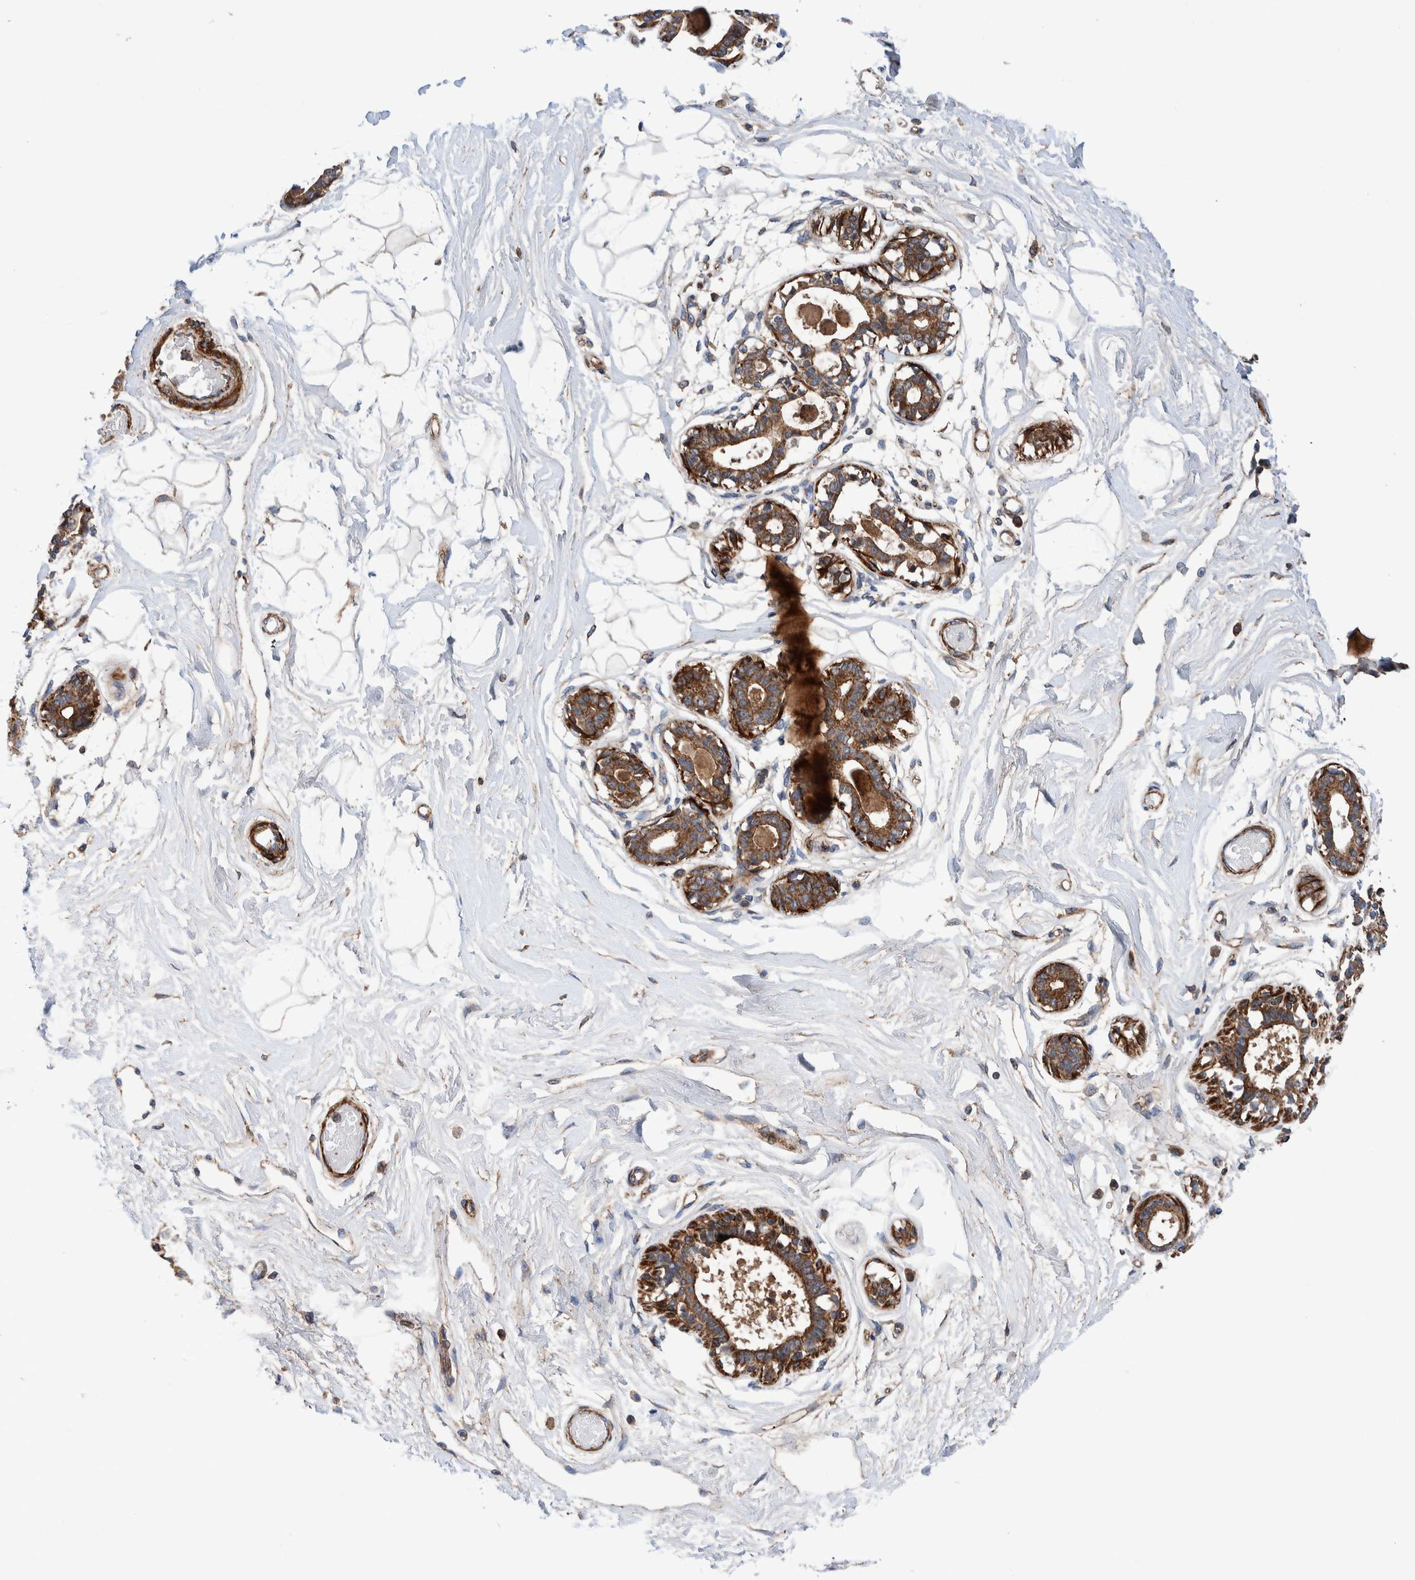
{"staining": {"intensity": "weak", "quantity": "25%-75%", "location": "cytoplasmic/membranous"}, "tissue": "breast", "cell_type": "Adipocytes", "image_type": "normal", "snomed": [{"axis": "morphology", "description": "Normal tissue, NOS"}, {"axis": "topography", "description": "Breast"}], "caption": "Brown immunohistochemical staining in benign human breast shows weak cytoplasmic/membranous expression in about 25%-75% of adipocytes. Immunohistochemistry stains the protein of interest in brown and the nuclei are stained blue.", "gene": "ENSG00000262660", "patient": {"sex": "female", "age": 45}}